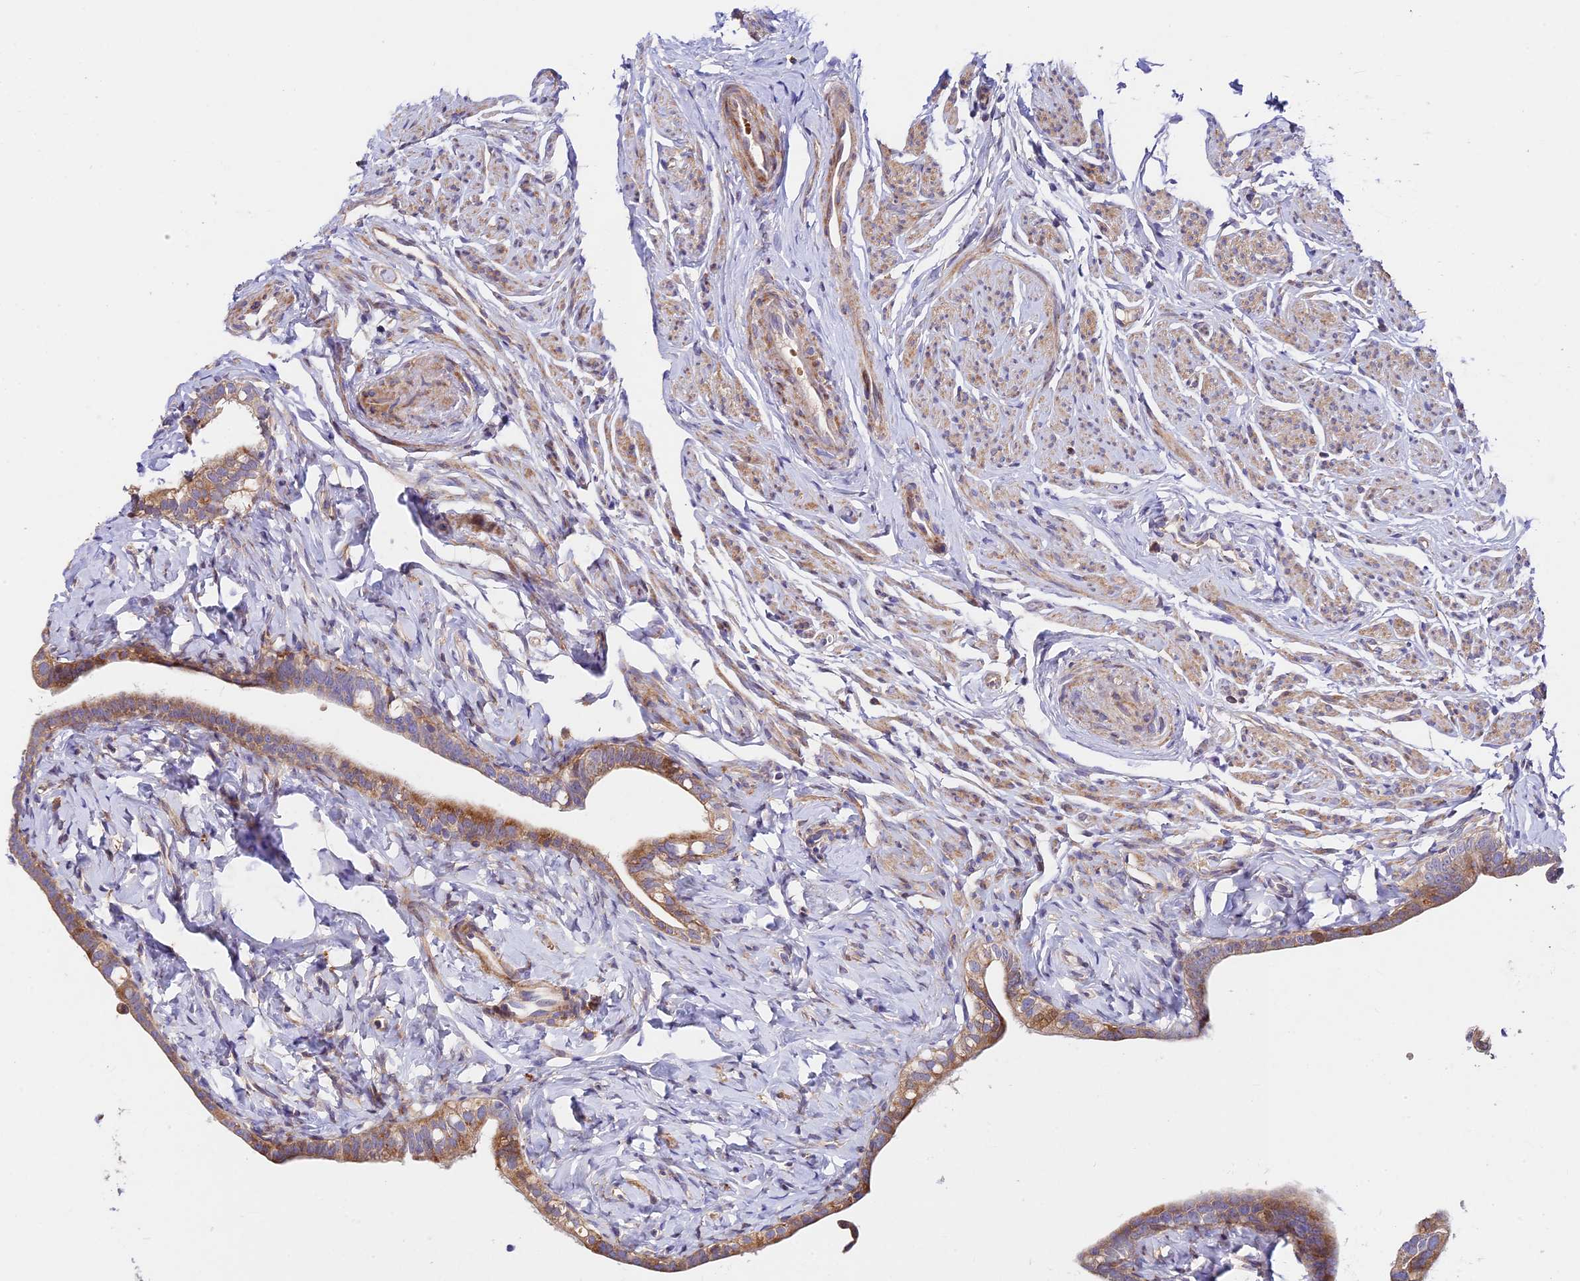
{"staining": {"intensity": "moderate", "quantity": "25%-75%", "location": "cytoplasmic/membranous"}, "tissue": "fallopian tube", "cell_type": "Glandular cells", "image_type": "normal", "snomed": [{"axis": "morphology", "description": "Normal tissue, NOS"}, {"axis": "topography", "description": "Fallopian tube"}], "caption": "A brown stain highlights moderate cytoplasmic/membranous staining of a protein in glandular cells of normal fallopian tube.", "gene": "FUOM", "patient": {"sex": "female", "age": 66}}